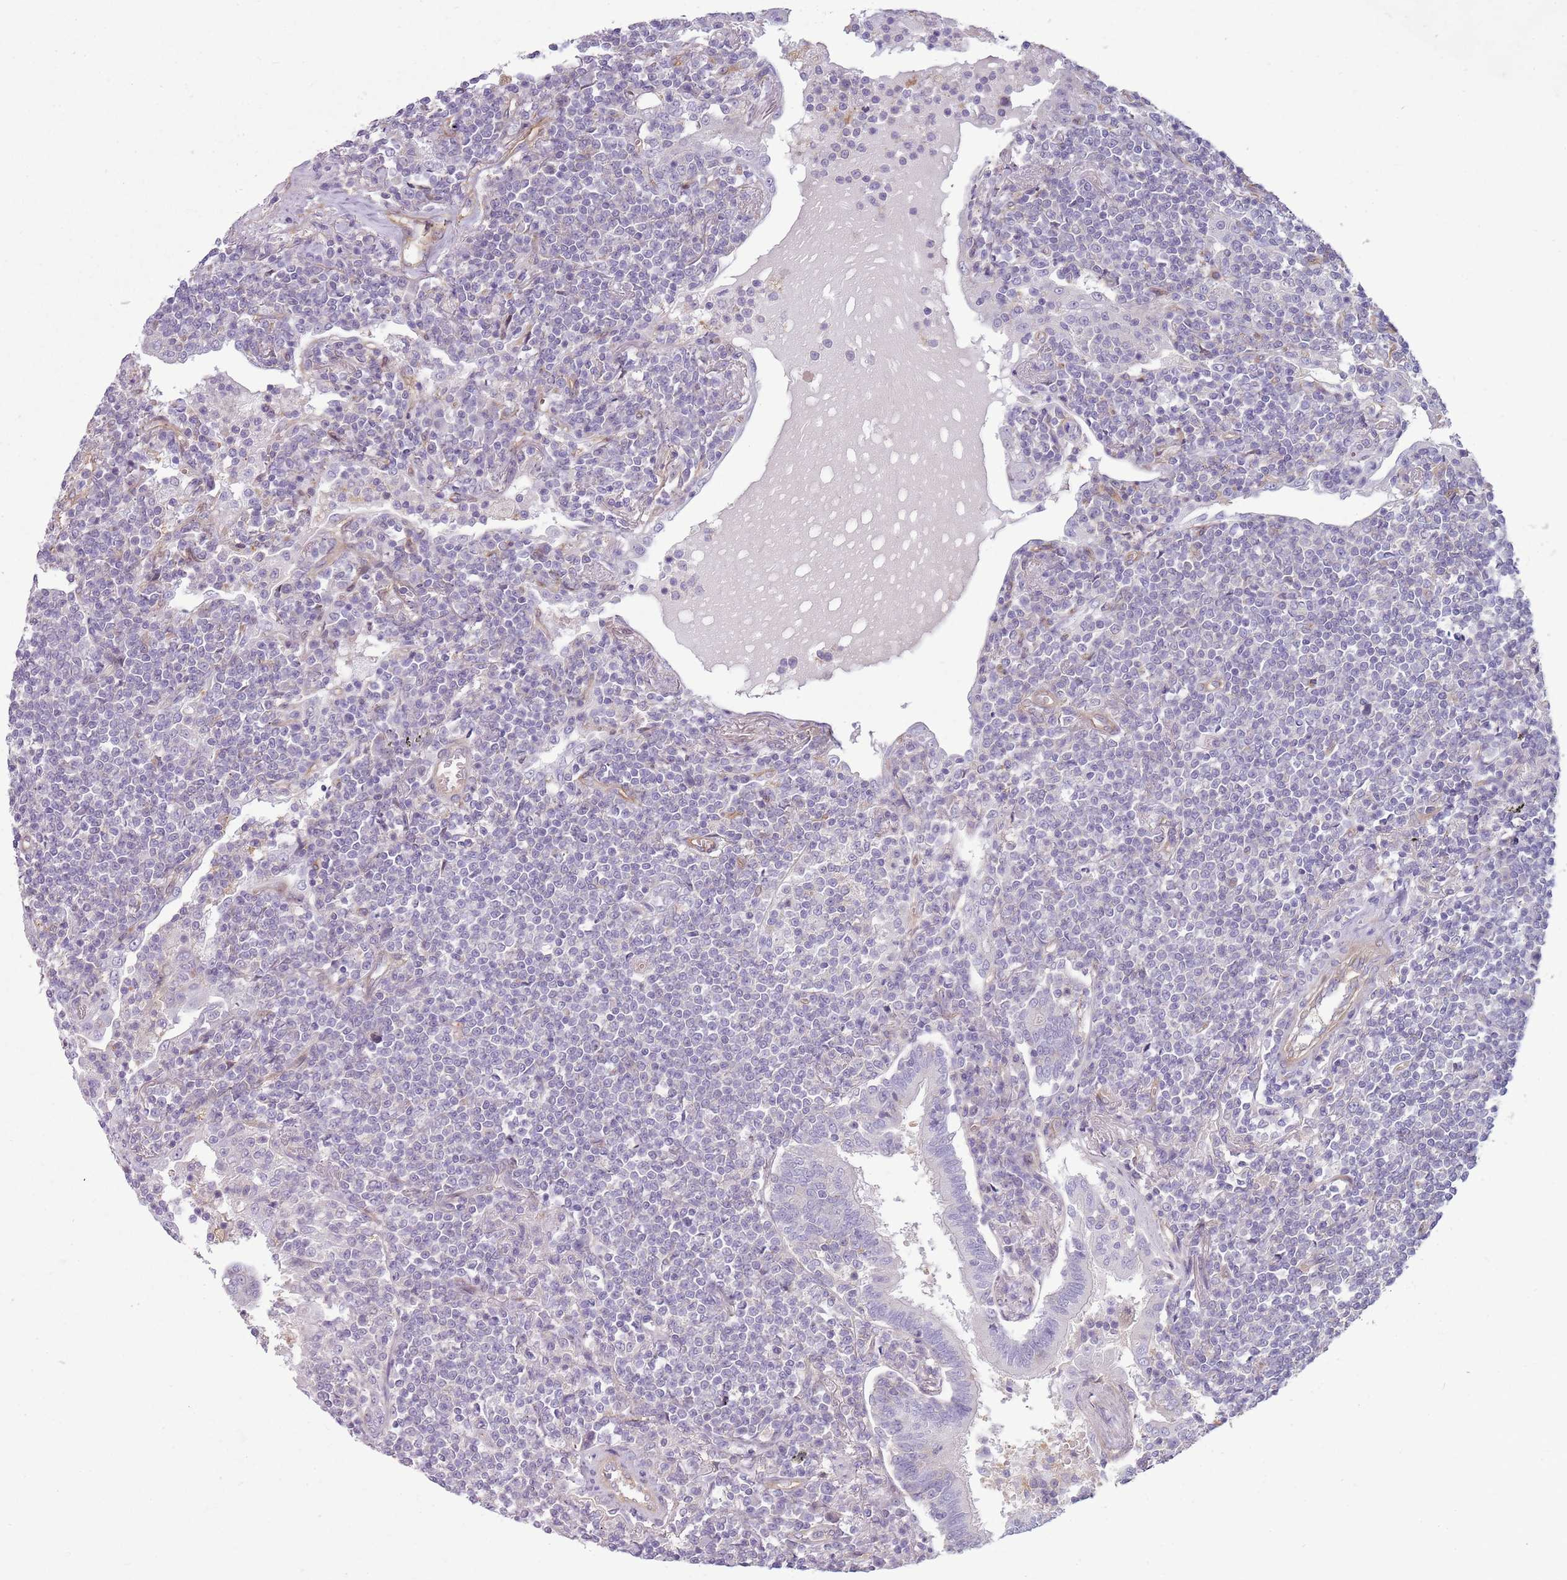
{"staining": {"intensity": "negative", "quantity": "none", "location": "none"}, "tissue": "lymphoma", "cell_type": "Tumor cells", "image_type": "cancer", "snomed": [{"axis": "morphology", "description": "Malignant lymphoma, non-Hodgkin's type, Low grade"}, {"axis": "topography", "description": "Lung"}], "caption": "This is an immunohistochemistry photomicrograph of human lymphoma. There is no positivity in tumor cells.", "gene": "SNX1", "patient": {"sex": "female", "age": 71}}